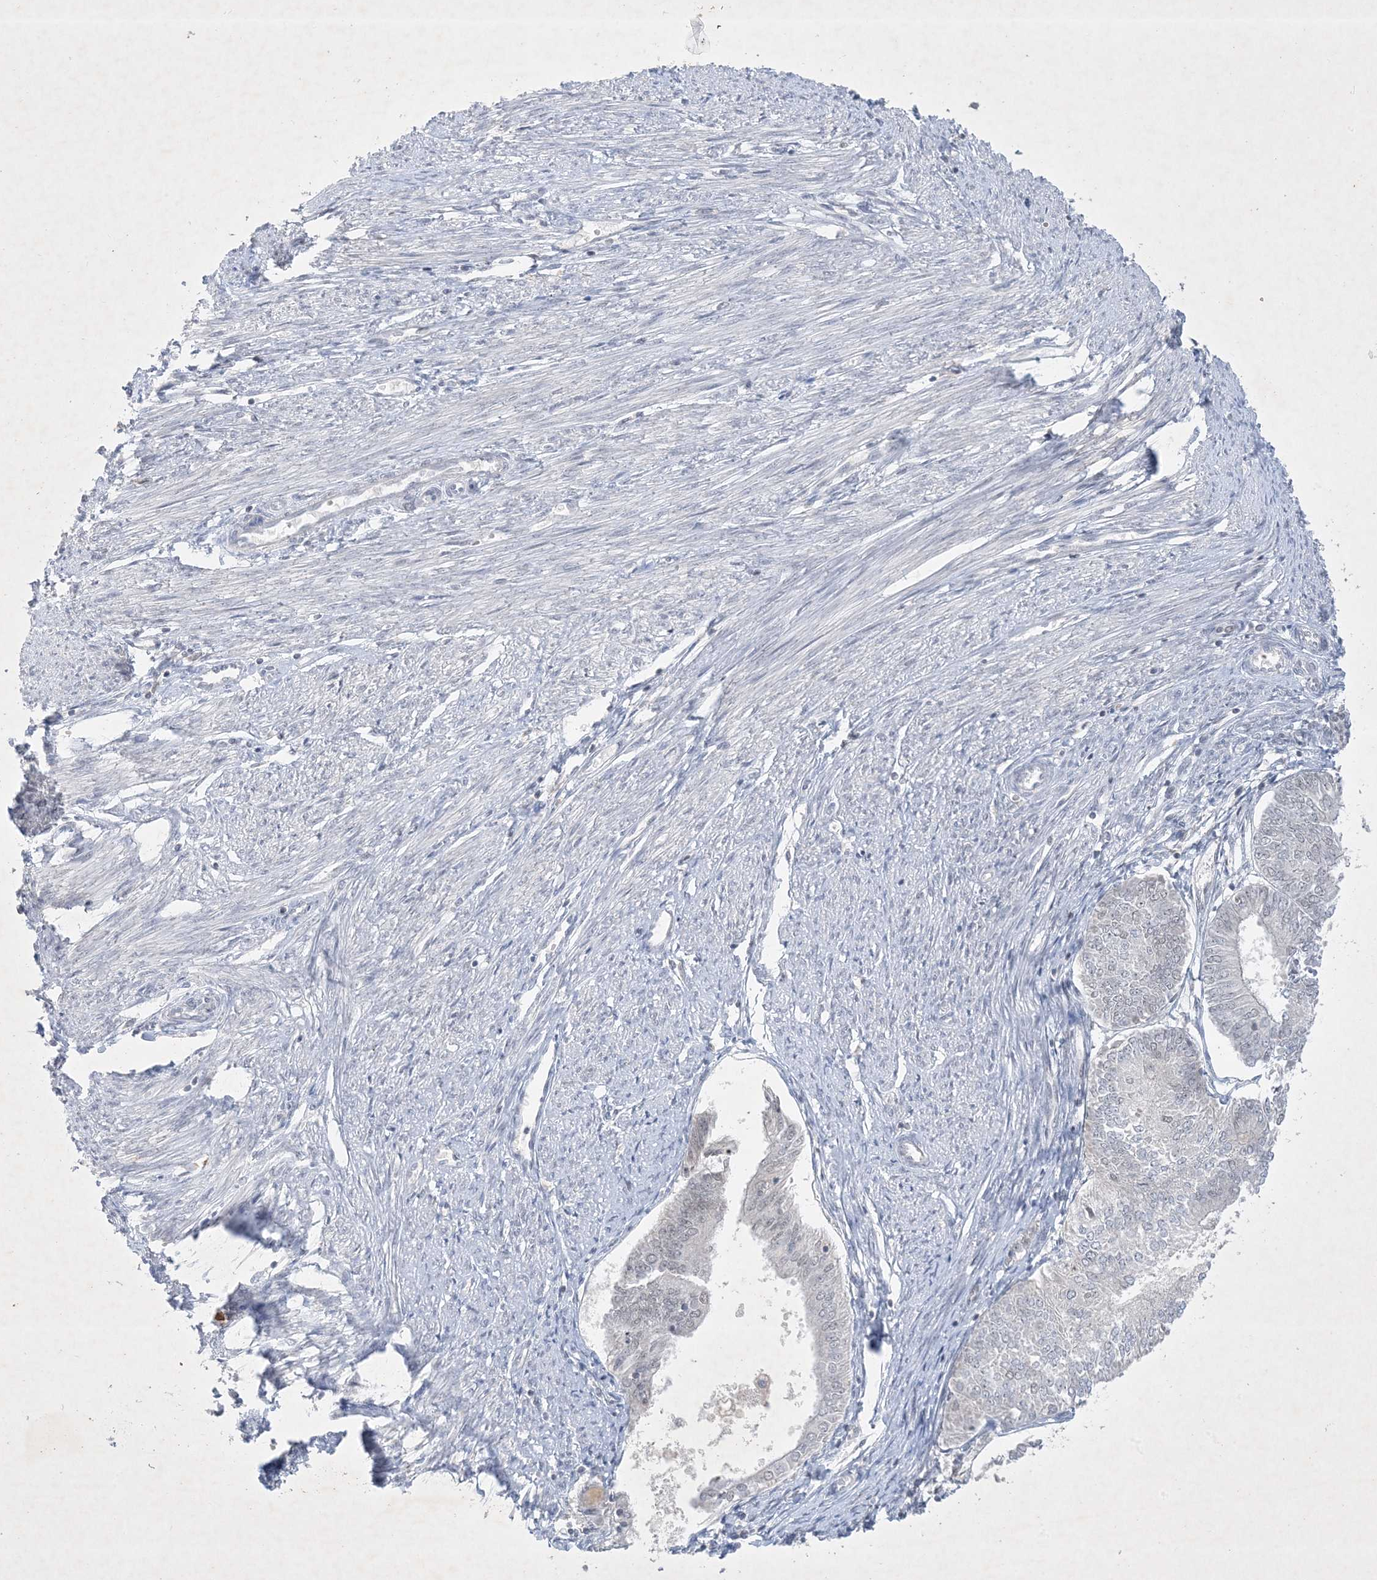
{"staining": {"intensity": "weak", "quantity": "<25%", "location": "nuclear"}, "tissue": "endometrial cancer", "cell_type": "Tumor cells", "image_type": "cancer", "snomed": [{"axis": "morphology", "description": "Adenocarcinoma, NOS"}, {"axis": "topography", "description": "Endometrium"}], "caption": "Protein analysis of endometrial cancer (adenocarcinoma) demonstrates no significant positivity in tumor cells.", "gene": "ZNF674", "patient": {"sex": "female", "age": 58}}